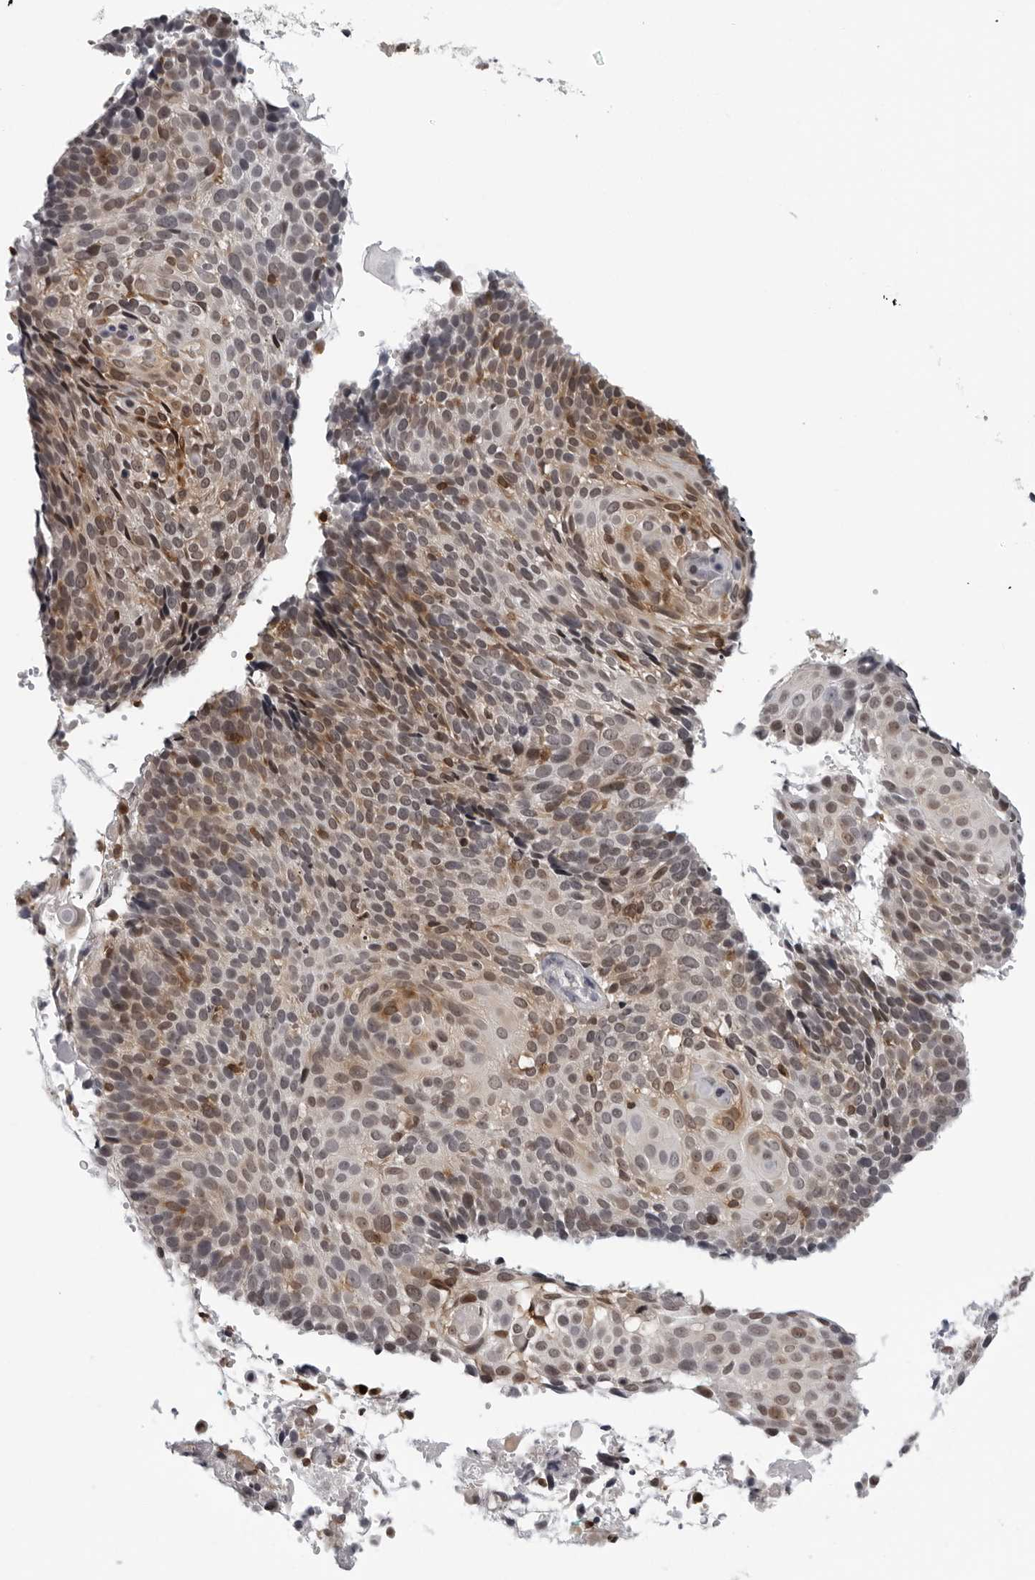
{"staining": {"intensity": "moderate", "quantity": "25%-75%", "location": "cytoplasmic/membranous"}, "tissue": "cervical cancer", "cell_type": "Tumor cells", "image_type": "cancer", "snomed": [{"axis": "morphology", "description": "Squamous cell carcinoma, NOS"}, {"axis": "topography", "description": "Cervix"}], "caption": "This image exhibits cervical squamous cell carcinoma stained with immunohistochemistry (IHC) to label a protein in brown. The cytoplasmic/membranous of tumor cells show moderate positivity for the protein. Nuclei are counter-stained blue.", "gene": "HSPH1", "patient": {"sex": "female", "age": 74}}